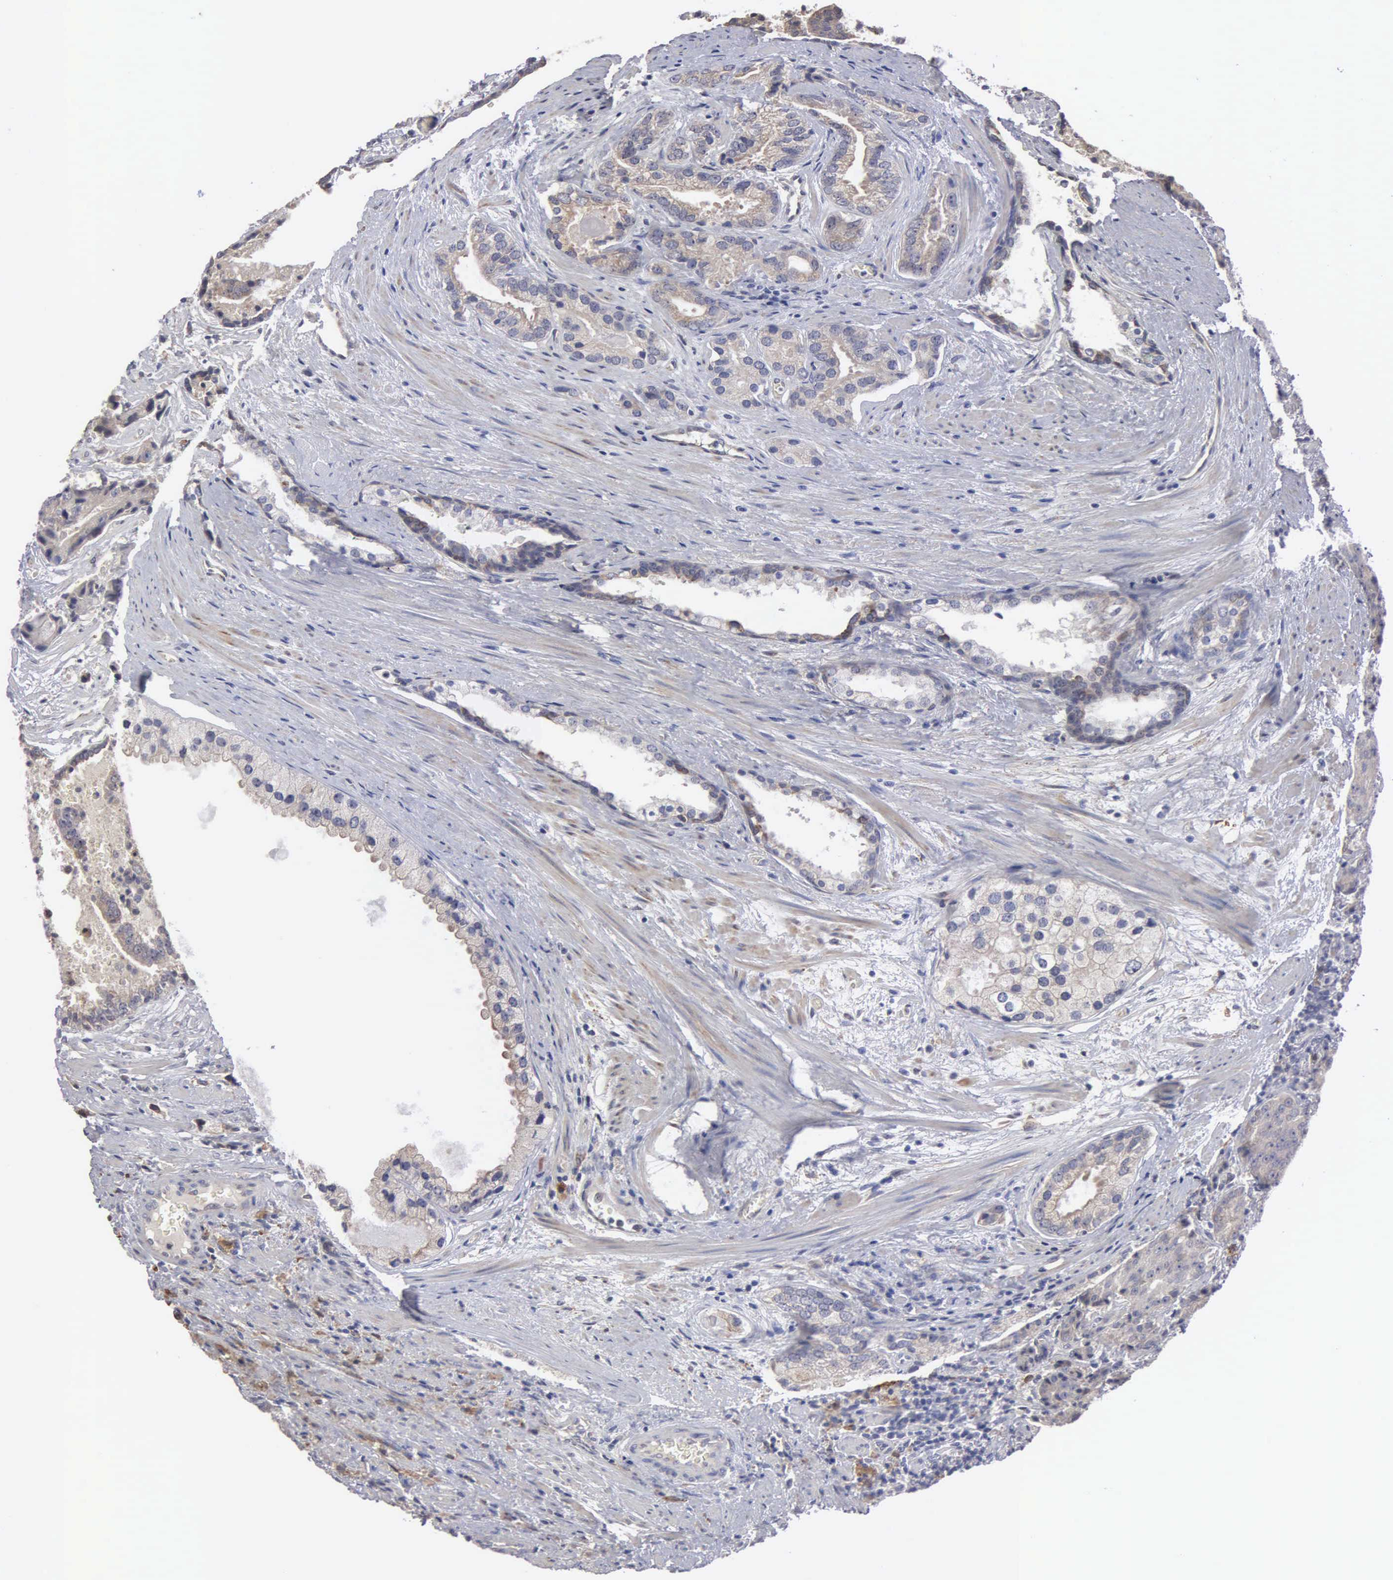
{"staining": {"intensity": "weak", "quantity": "<25%", "location": "cytoplasmic/membranous"}, "tissue": "prostate cancer", "cell_type": "Tumor cells", "image_type": "cancer", "snomed": [{"axis": "morphology", "description": "Adenocarcinoma, Medium grade"}, {"axis": "topography", "description": "Prostate"}], "caption": "Prostate cancer (medium-grade adenocarcinoma) was stained to show a protein in brown. There is no significant staining in tumor cells.", "gene": "LIN52", "patient": {"sex": "male", "age": 70}}